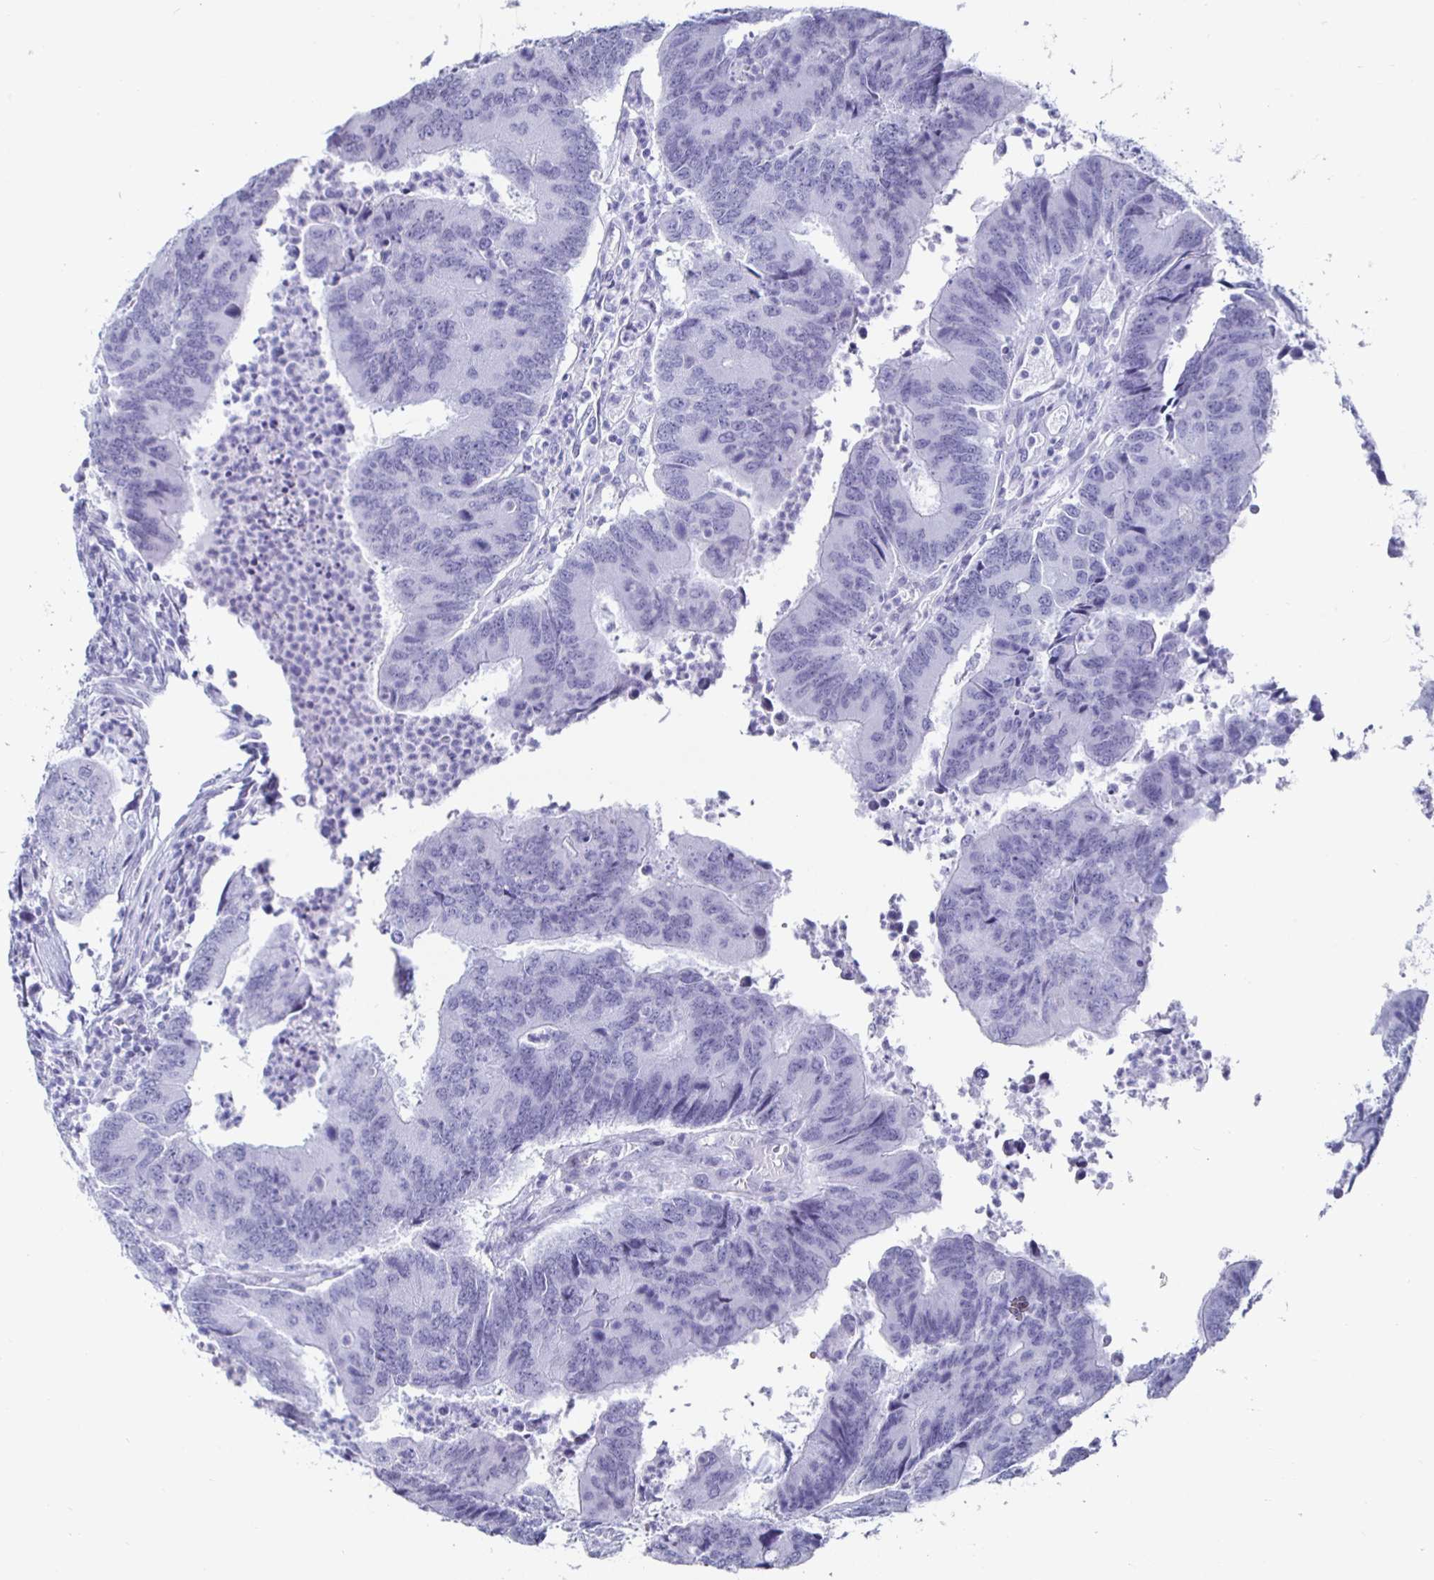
{"staining": {"intensity": "negative", "quantity": "none", "location": "none"}, "tissue": "colorectal cancer", "cell_type": "Tumor cells", "image_type": "cancer", "snomed": [{"axis": "morphology", "description": "Adenocarcinoma, NOS"}, {"axis": "topography", "description": "Colon"}], "caption": "High magnification brightfield microscopy of colorectal cancer stained with DAB (3,3'-diaminobenzidine) (brown) and counterstained with hematoxylin (blue): tumor cells show no significant staining. (Immunohistochemistry (ihc), brightfield microscopy, high magnification).", "gene": "KRT4", "patient": {"sex": "female", "age": 67}}